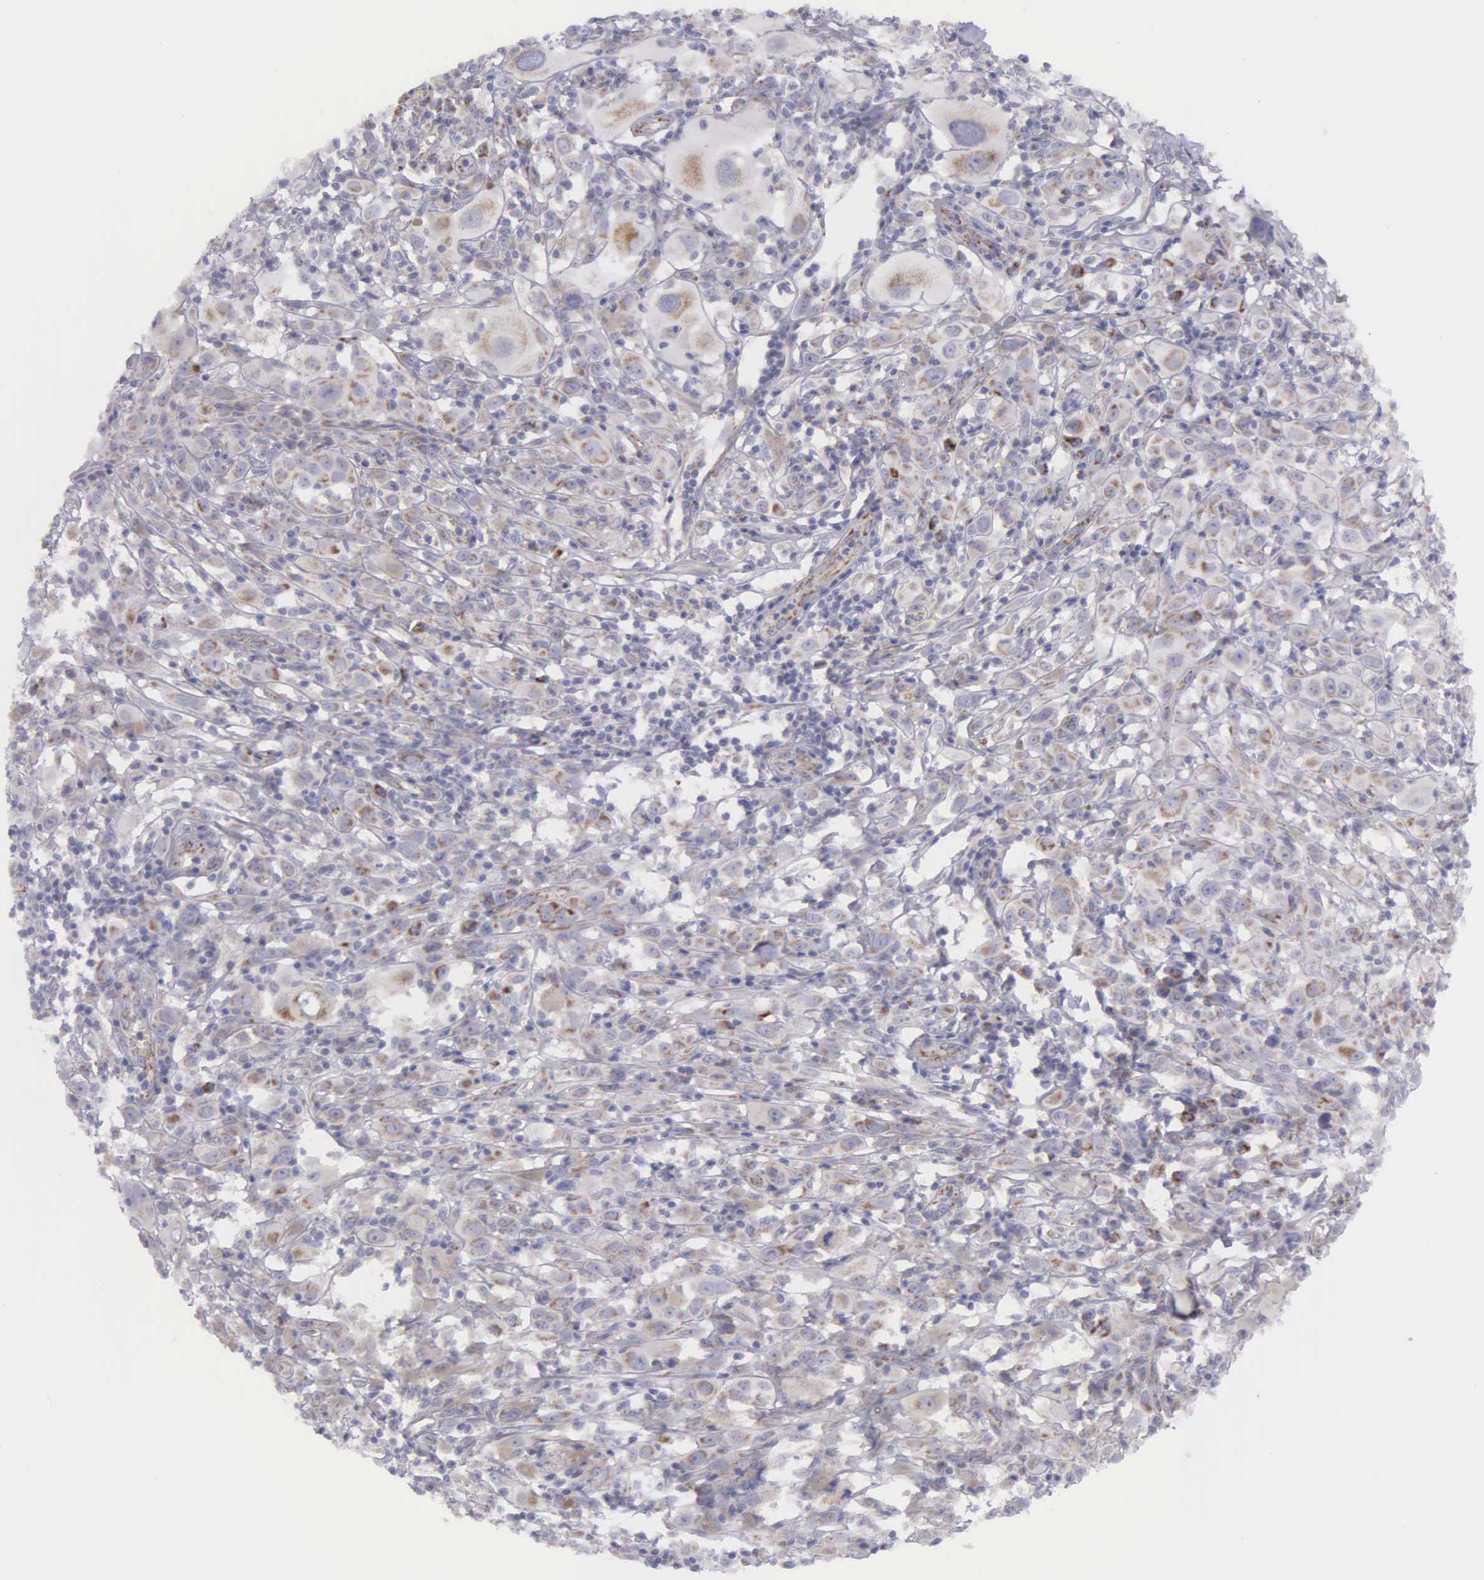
{"staining": {"intensity": "weak", "quantity": "<25%", "location": "cytoplasmic/membranous"}, "tissue": "melanoma", "cell_type": "Tumor cells", "image_type": "cancer", "snomed": [{"axis": "morphology", "description": "Malignant melanoma, NOS"}, {"axis": "topography", "description": "Skin"}], "caption": "A histopathology image of human malignant melanoma is negative for staining in tumor cells. Nuclei are stained in blue.", "gene": "SYNJ2BP", "patient": {"sex": "female", "age": 52}}